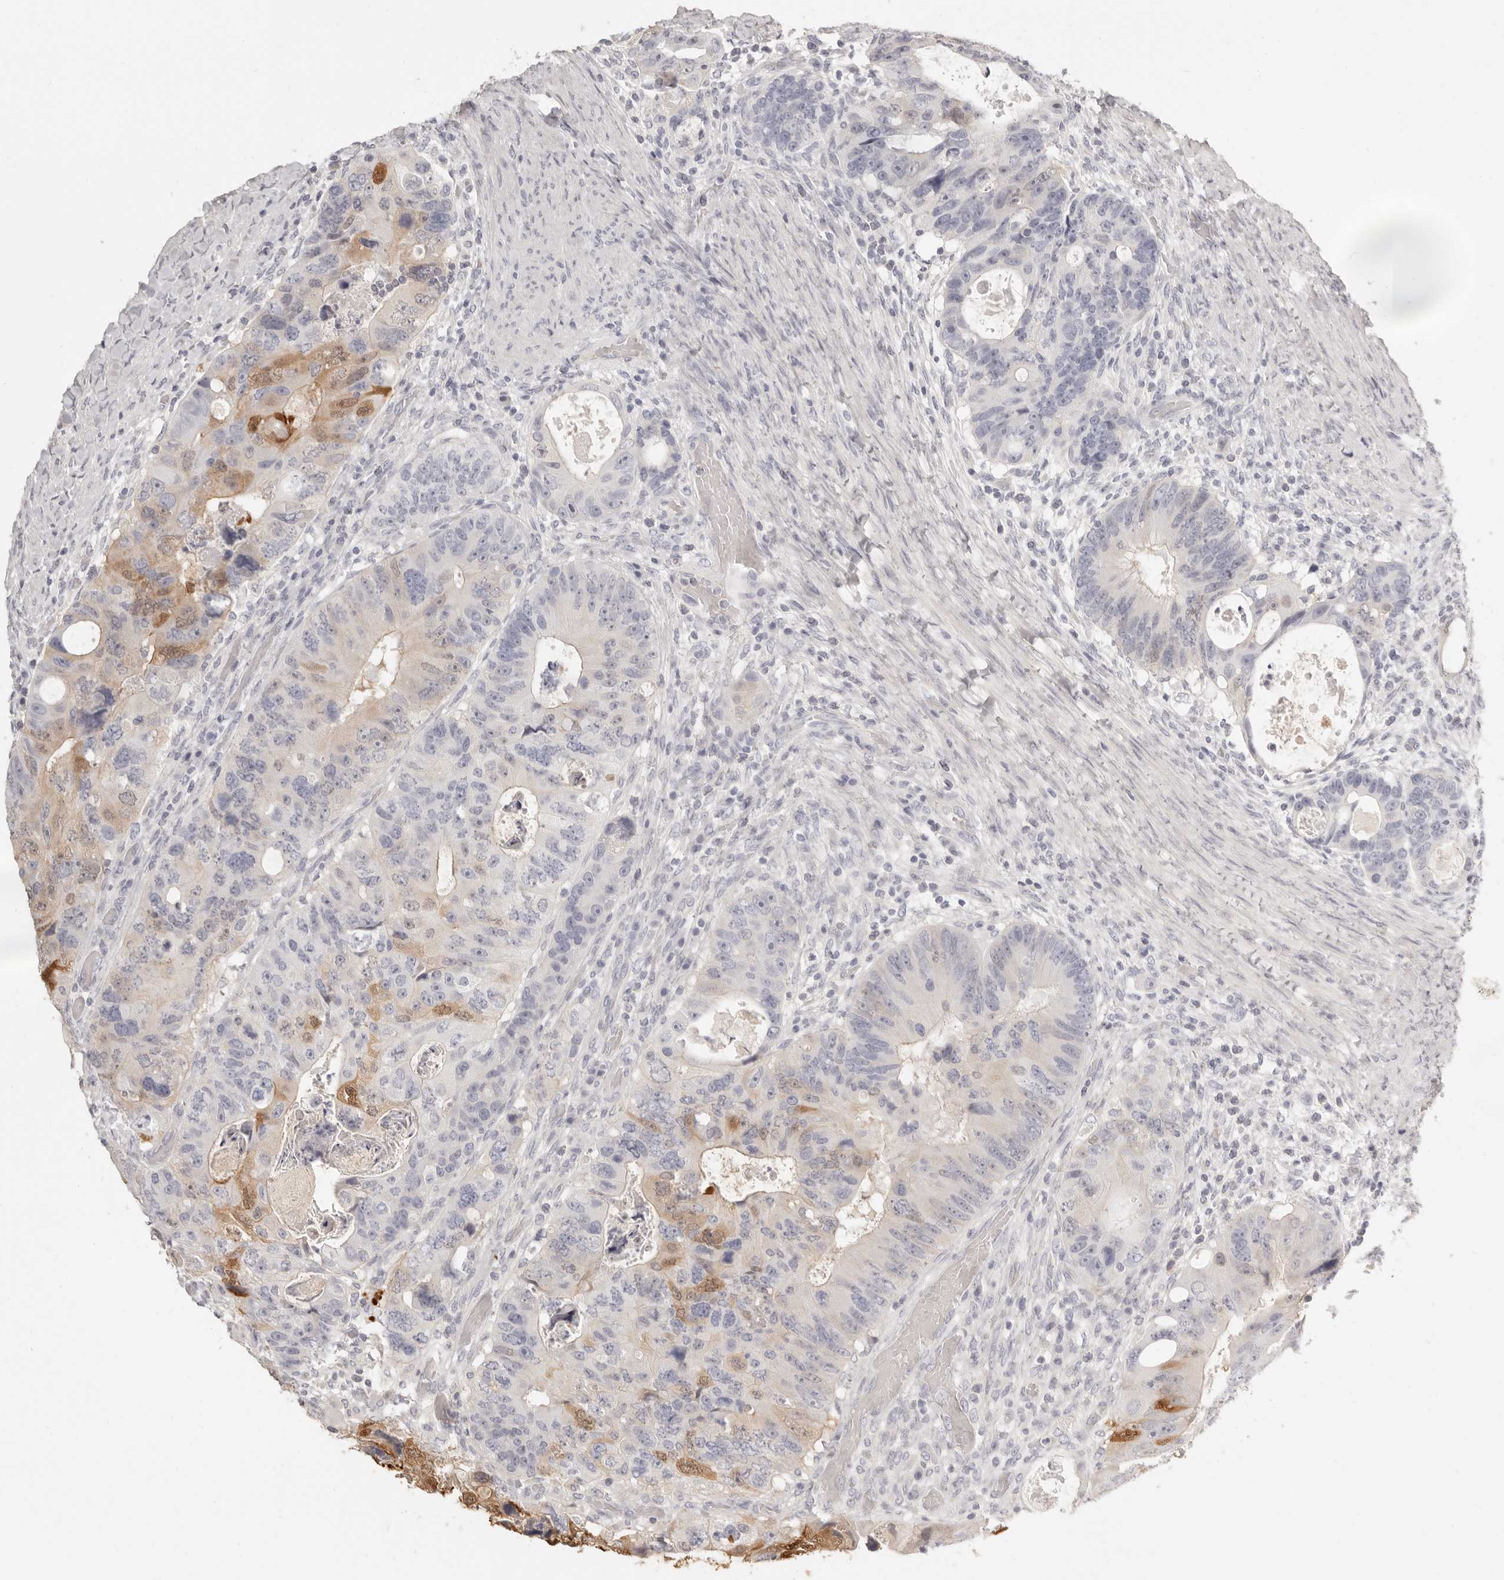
{"staining": {"intensity": "moderate", "quantity": "<25%", "location": "cytoplasmic/membranous,nuclear"}, "tissue": "colorectal cancer", "cell_type": "Tumor cells", "image_type": "cancer", "snomed": [{"axis": "morphology", "description": "Adenocarcinoma, NOS"}, {"axis": "topography", "description": "Rectum"}], "caption": "Moderate cytoplasmic/membranous and nuclear protein staining is seen in about <25% of tumor cells in colorectal cancer.", "gene": "FABP1", "patient": {"sex": "male", "age": 59}}